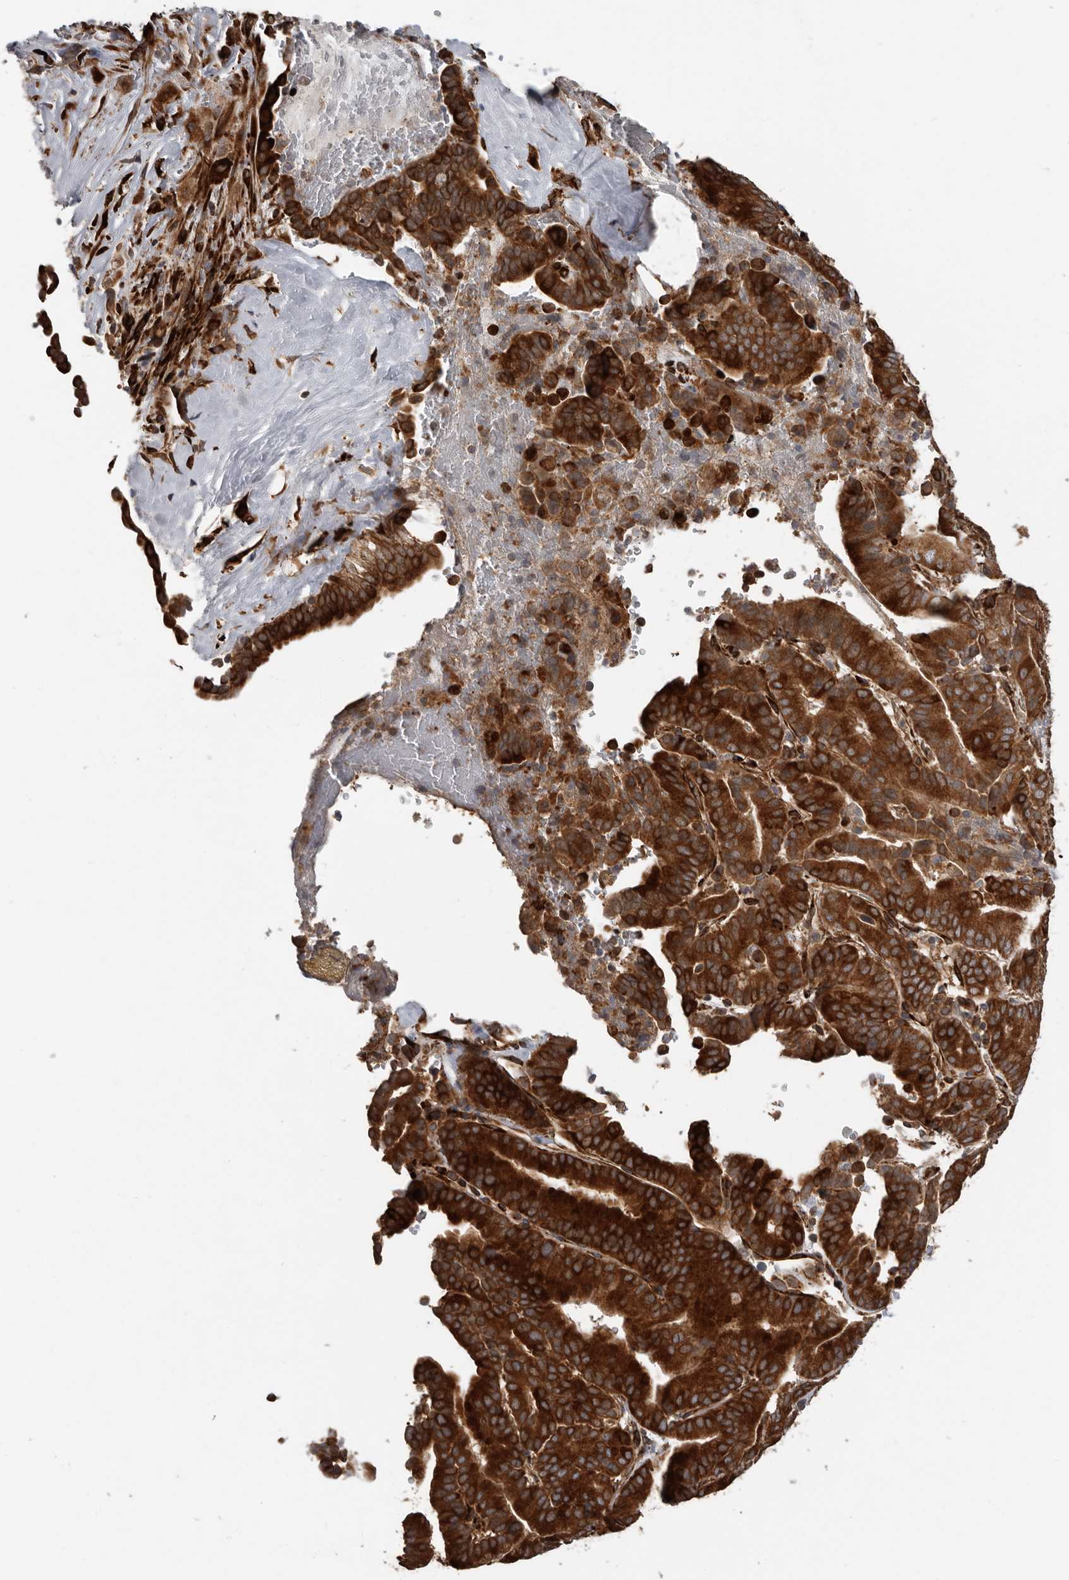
{"staining": {"intensity": "strong", "quantity": ">75%", "location": "cytoplasmic/membranous"}, "tissue": "liver cancer", "cell_type": "Tumor cells", "image_type": "cancer", "snomed": [{"axis": "morphology", "description": "Cholangiocarcinoma"}, {"axis": "topography", "description": "Liver"}], "caption": "An immunohistochemistry photomicrograph of neoplastic tissue is shown. Protein staining in brown highlights strong cytoplasmic/membranous positivity in liver cancer within tumor cells.", "gene": "CEP350", "patient": {"sex": "female", "age": 75}}